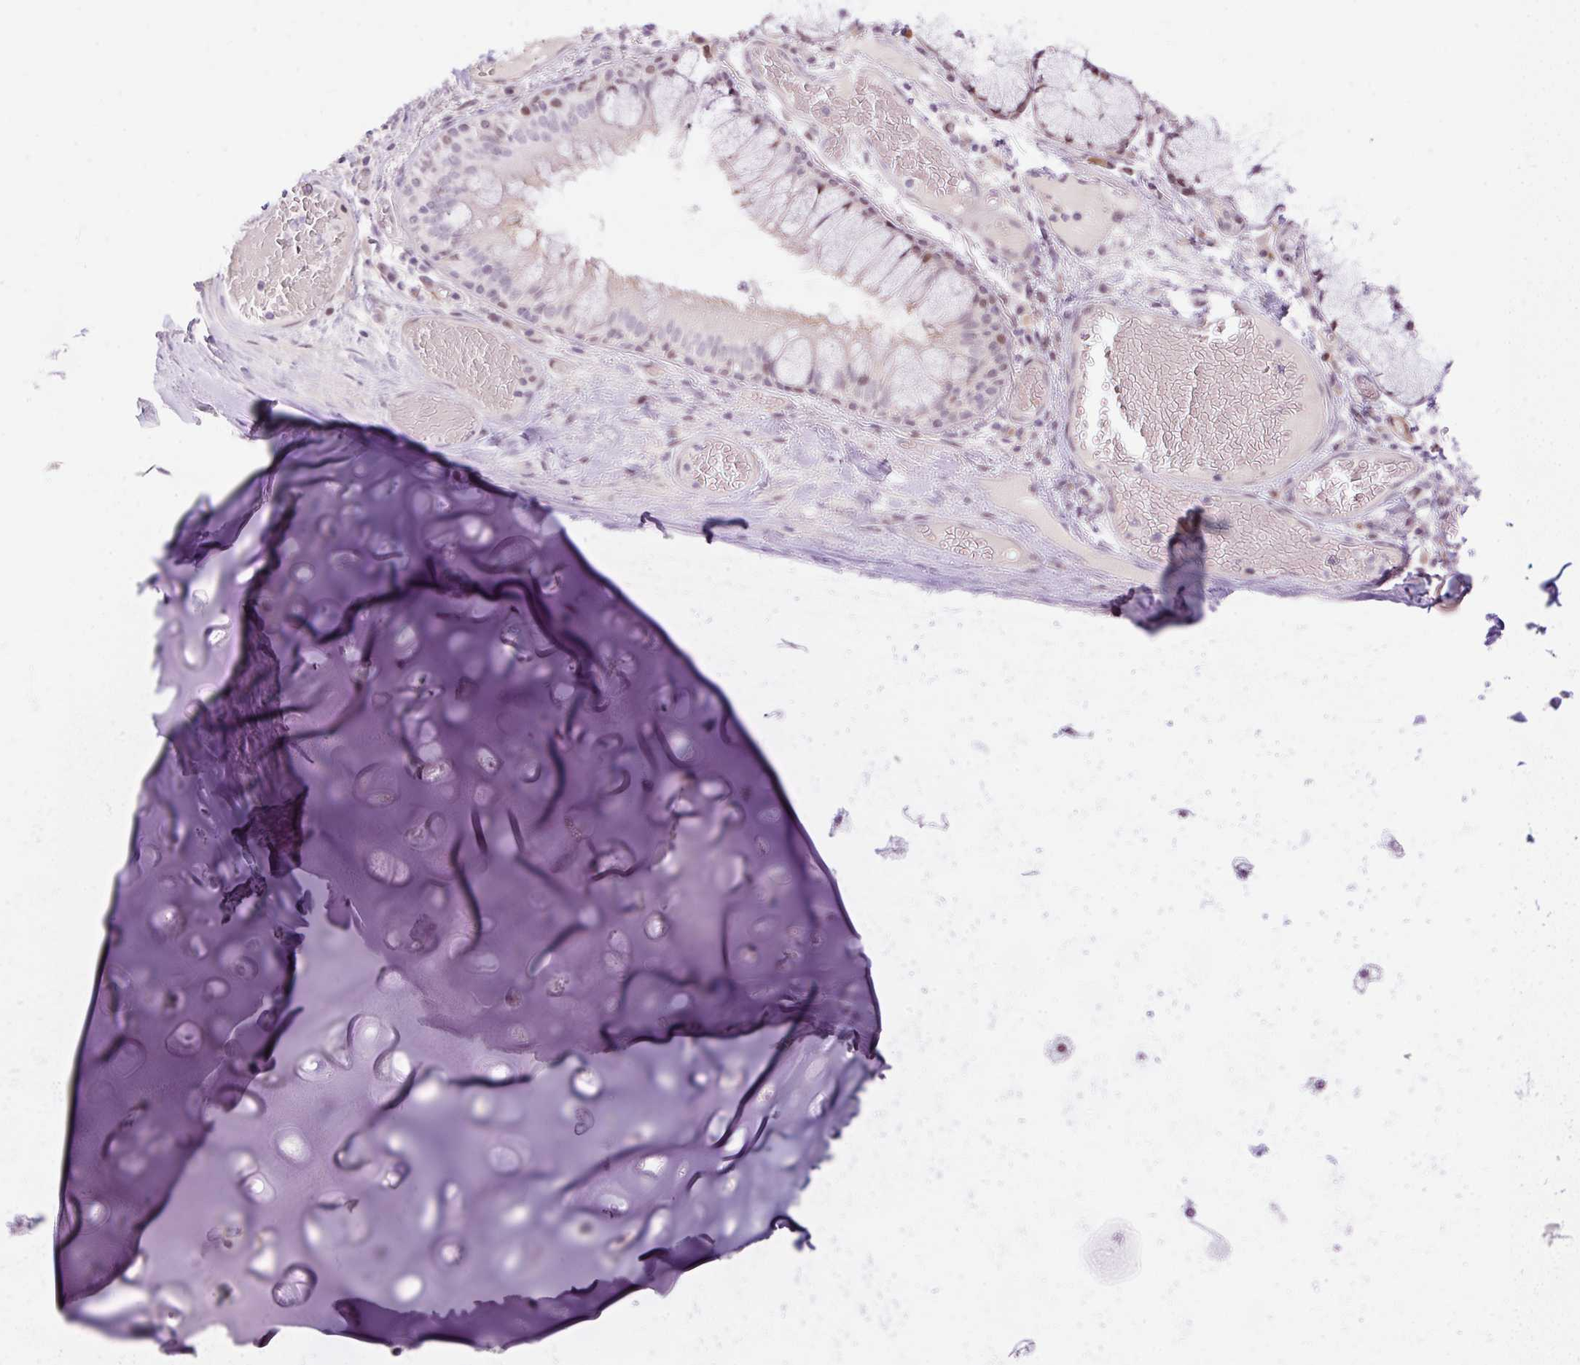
{"staining": {"intensity": "negative", "quantity": "none", "location": "none"}, "tissue": "adipose tissue", "cell_type": "Adipocytes", "image_type": "normal", "snomed": [{"axis": "morphology", "description": "Normal tissue, NOS"}, {"axis": "topography", "description": "Cartilage tissue"}, {"axis": "topography", "description": "Bronchus"}], "caption": "This is an immunohistochemistry (IHC) photomicrograph of benign human adipose tissue. There is no expression in adipocytes.", "gene": "ENSG00000268750", "patient": {"sex": "male", "age": 56}}